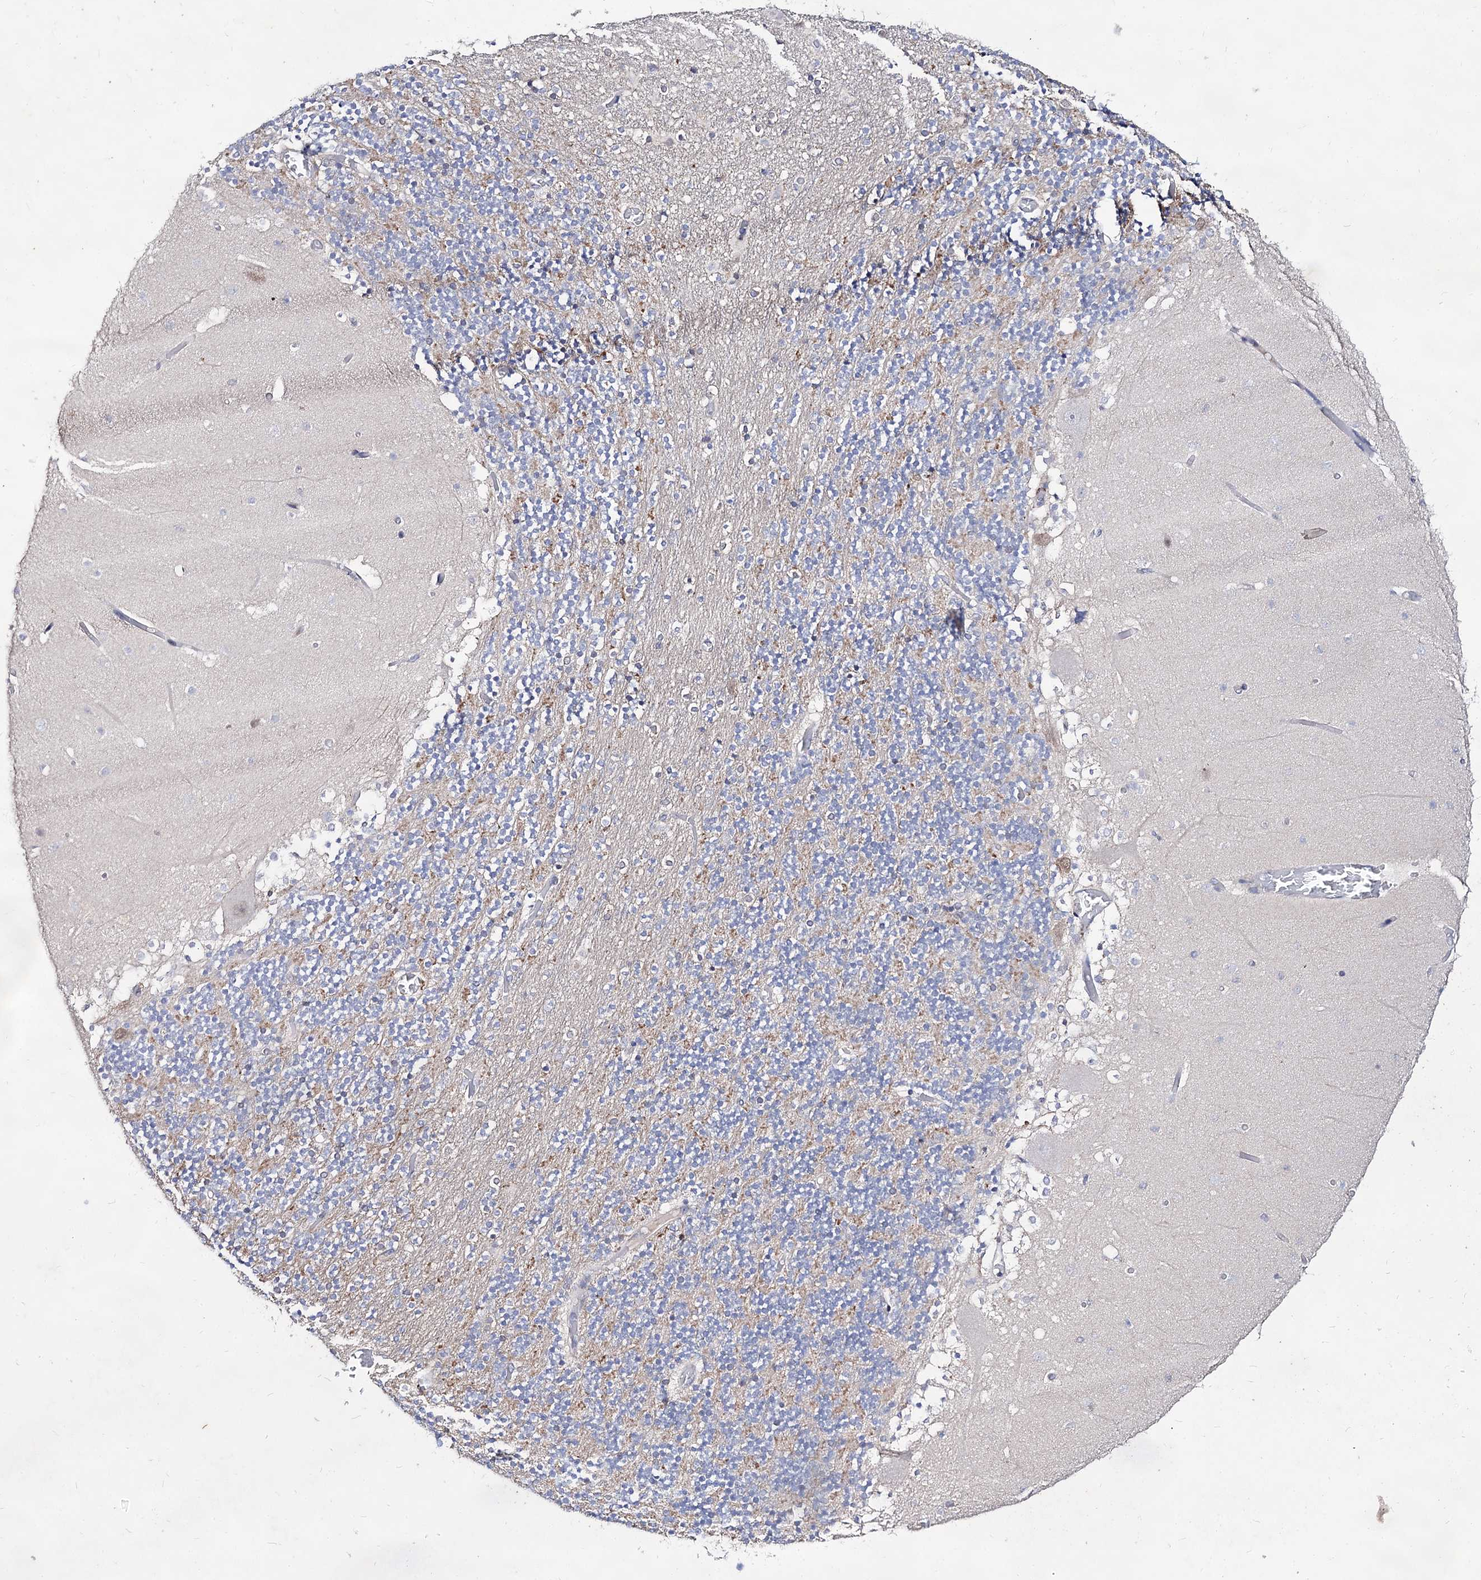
{"staining": {"intensity": "moderate", "quantity": "<25%", "location": "cytoplasmic/membranous"}, "tissue": "cerebellum", "cell_type": "Cells in granular layer", "image_type": "normal", "snomed": [{"axis": "morphology", "description": "Normal tissue, NOS"}, {"axis": "topography", "description": "Cerebellum"}], "caption": "Brown immunohistochemical staining in benign cerebellum reveals moderate cytoplasmic/membranous positivity in about <25% of cells in granular layer.", "gene": "ARFIP2", "patient": {"sex": "female", "age": 28}}